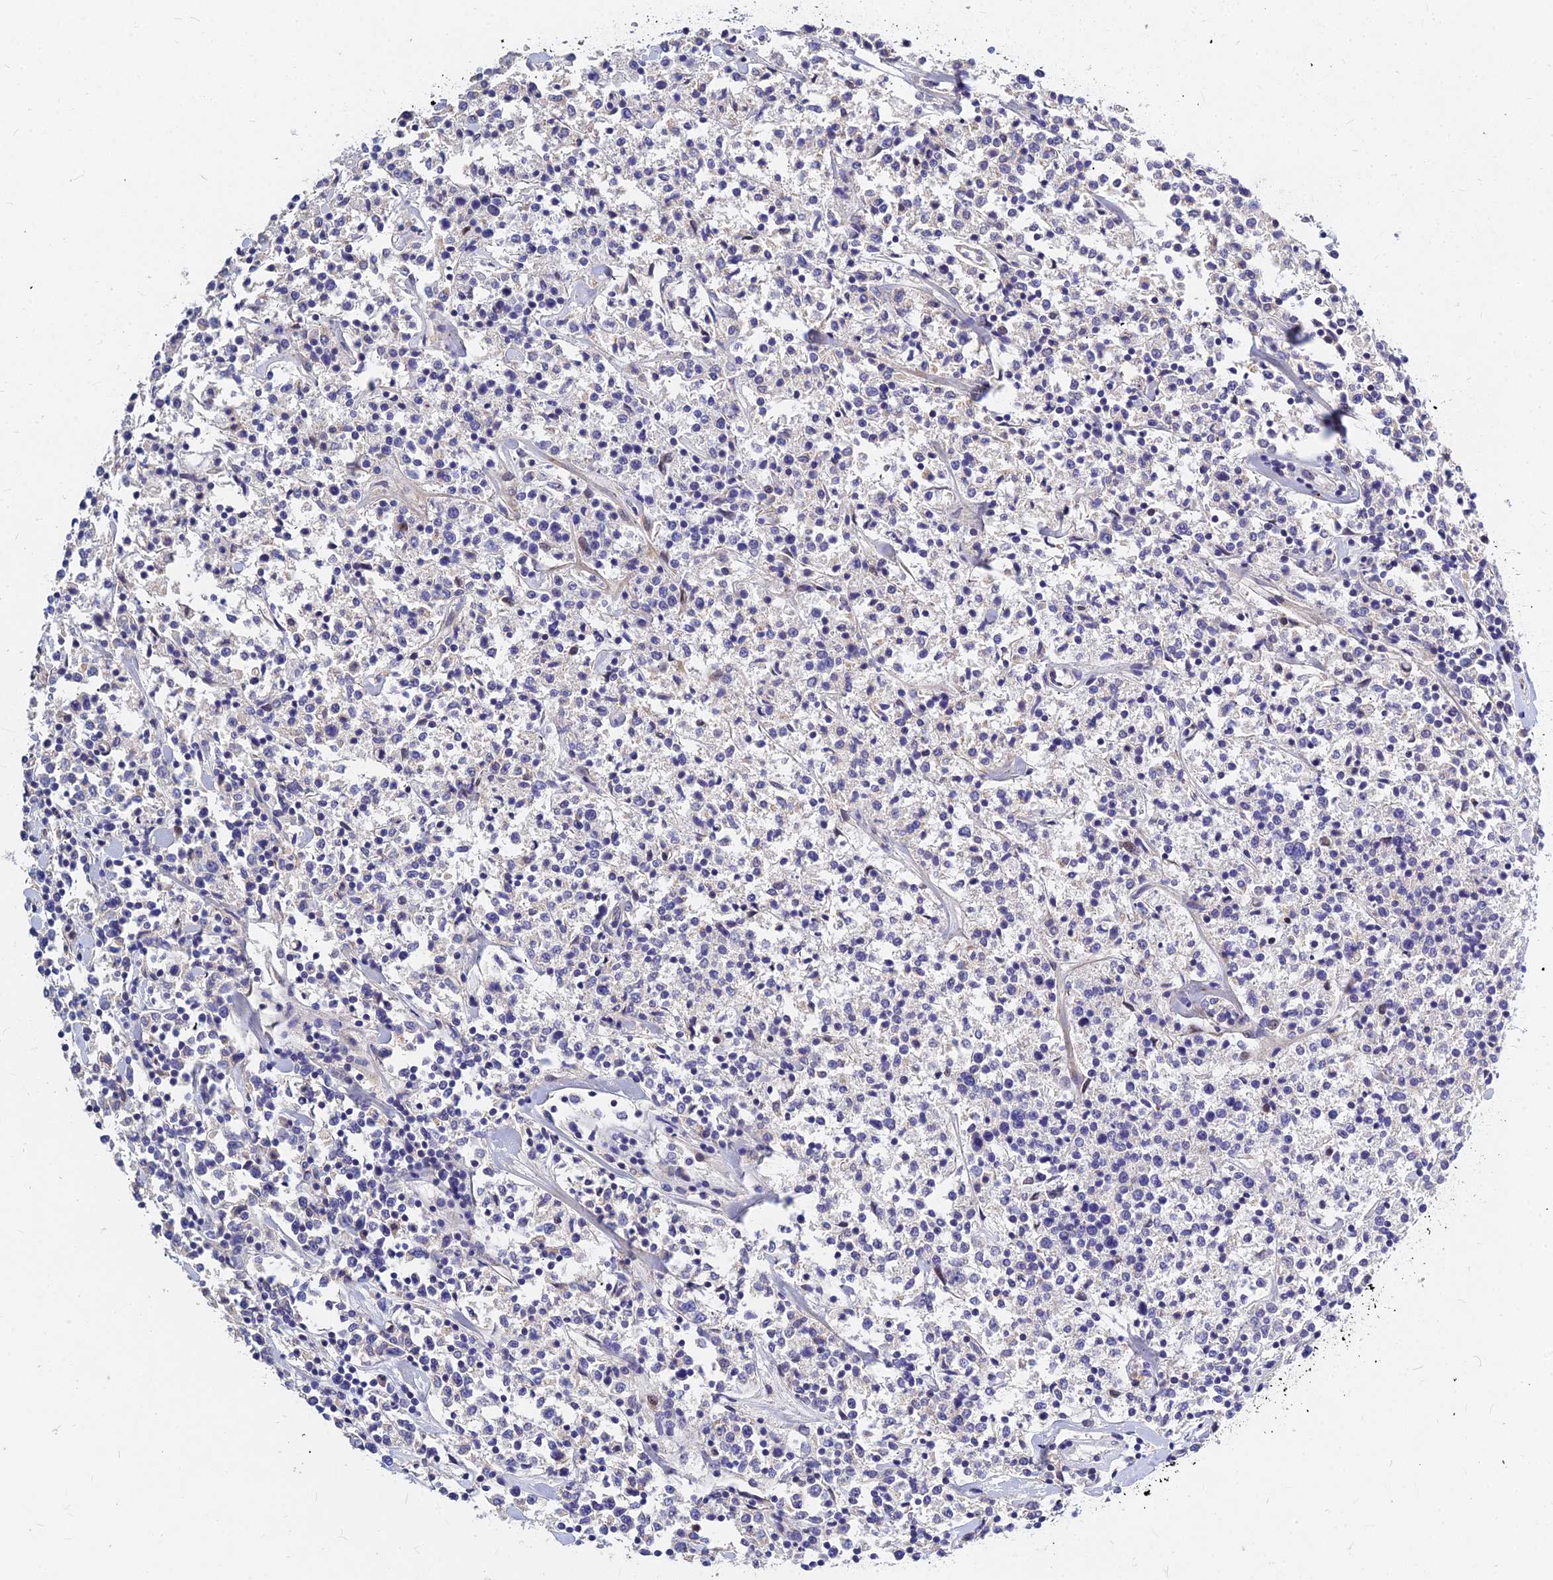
{"staining": {"intensity": "negative", "quantity": "none", "location": "none"}, "tissue": "lymphoma", "cell_type": "Tumor cells", "image_type": "cancer", "snomed": [{"axis": "morphology", "description": "Malignant lymphoma, non-Hodgkin's type, Low grade"}, {"axis": "topography", "description": "Small intestine"}], "caption": "Tumor cells show no significant positivity in malignant lymphoma, non-Hodgkin's type (low-grade).", "gene": "DMRTA1", "patient": {"sex": "female", "age": 59}}